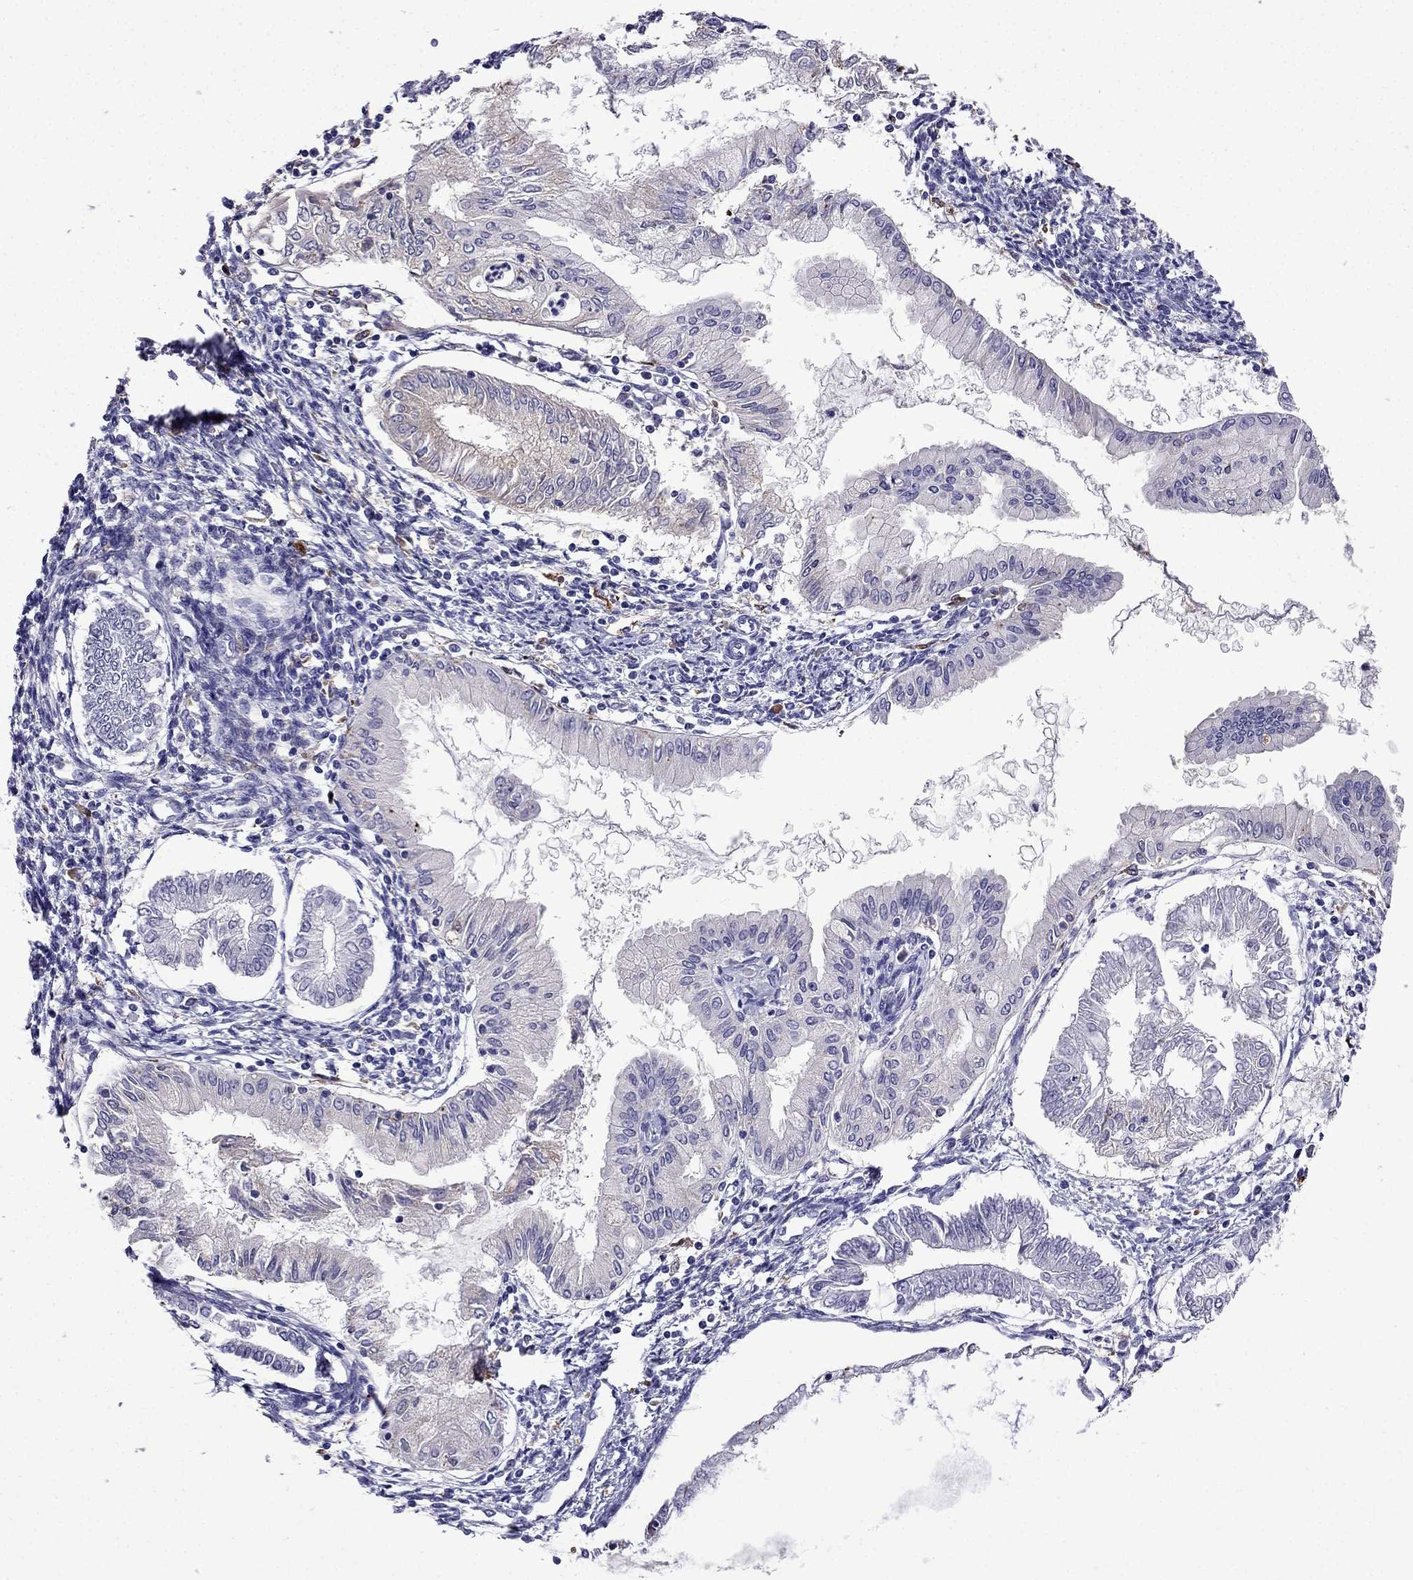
{"staining": {"intensity": "negative", "quantity": "none", "location": "none"}, "tissue": "endometrial cancer", "cell_type": "Tumor cells", "image_type": "cancer", "snomed": [{"axis": "morphology", "description": "Adenocarcinoma, NOS"}, {"axis": "topography", "description": "Endometrium"}], "caption": "Immunohistochemistry (IHC) photomicrograph of neoplastic tissue: endometrial cancer (adenocarcinoma) stained with DAB (3,3'-diaminobenzidine) reveals no significant protein staining in tumor cells.", "gene": "TSSK4", "patient": {"sex": "female", "age": 68}}